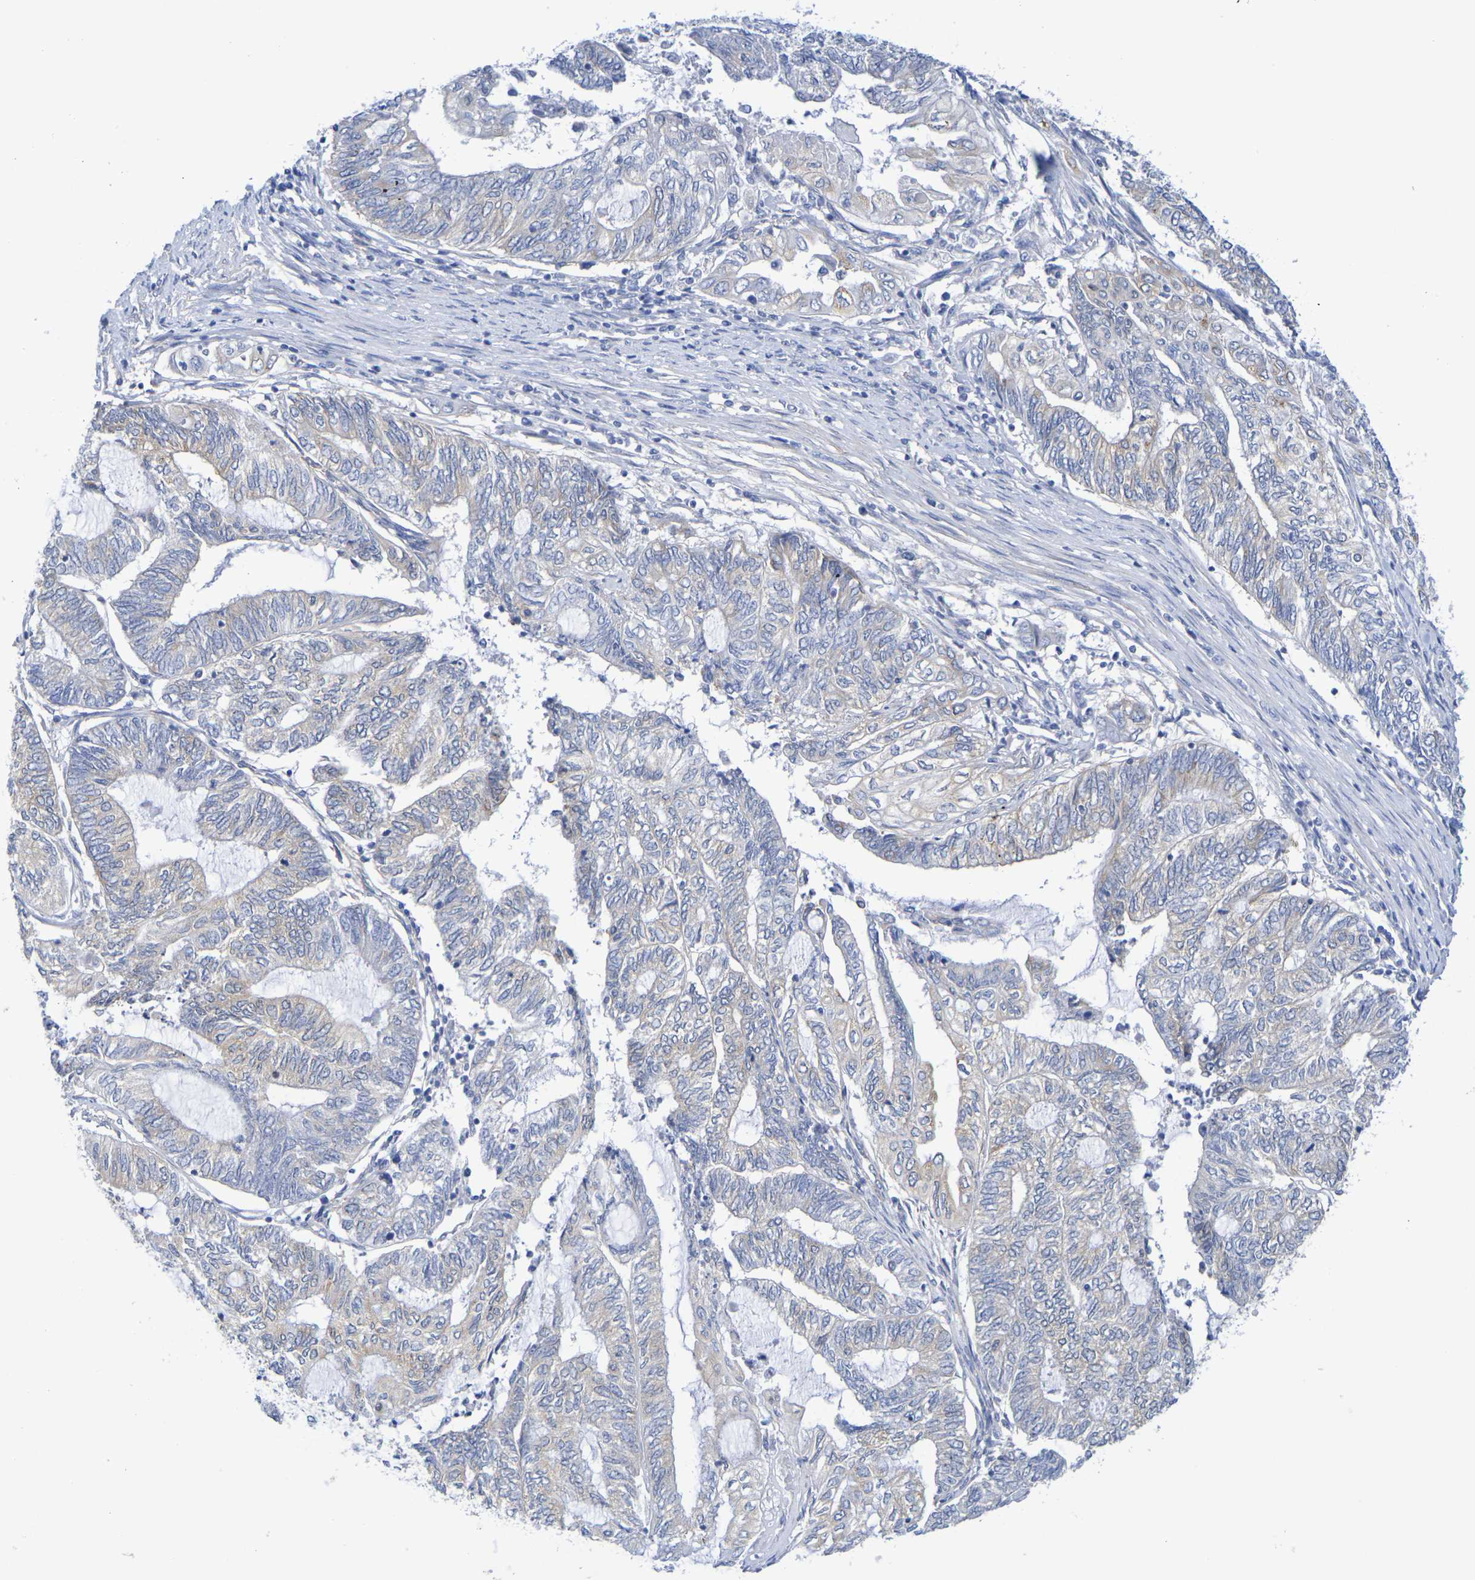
{"staining": {"intensity": "weak", "quantity": ">75%", "location": "cytoplasmic/membranous"}, "tissue": "endometrial cancer", "cell_type": "Tumor cells", "image_type": "cancer", "snomed": [{"axis": "morphology", "description": "Adenocarcinoma, NOS"}, {"axis": "topography", "description": "Uterus"}, {"axis": "topography", "description": "Endometrium"}], "caption": "Adenocarcinoma (endometrial) stained for a protein shows weak cytoplasmic/membranous positivity in tumor cells.", "gene": "TMCC3", "patient": {"sex": "female", "age": 70}}